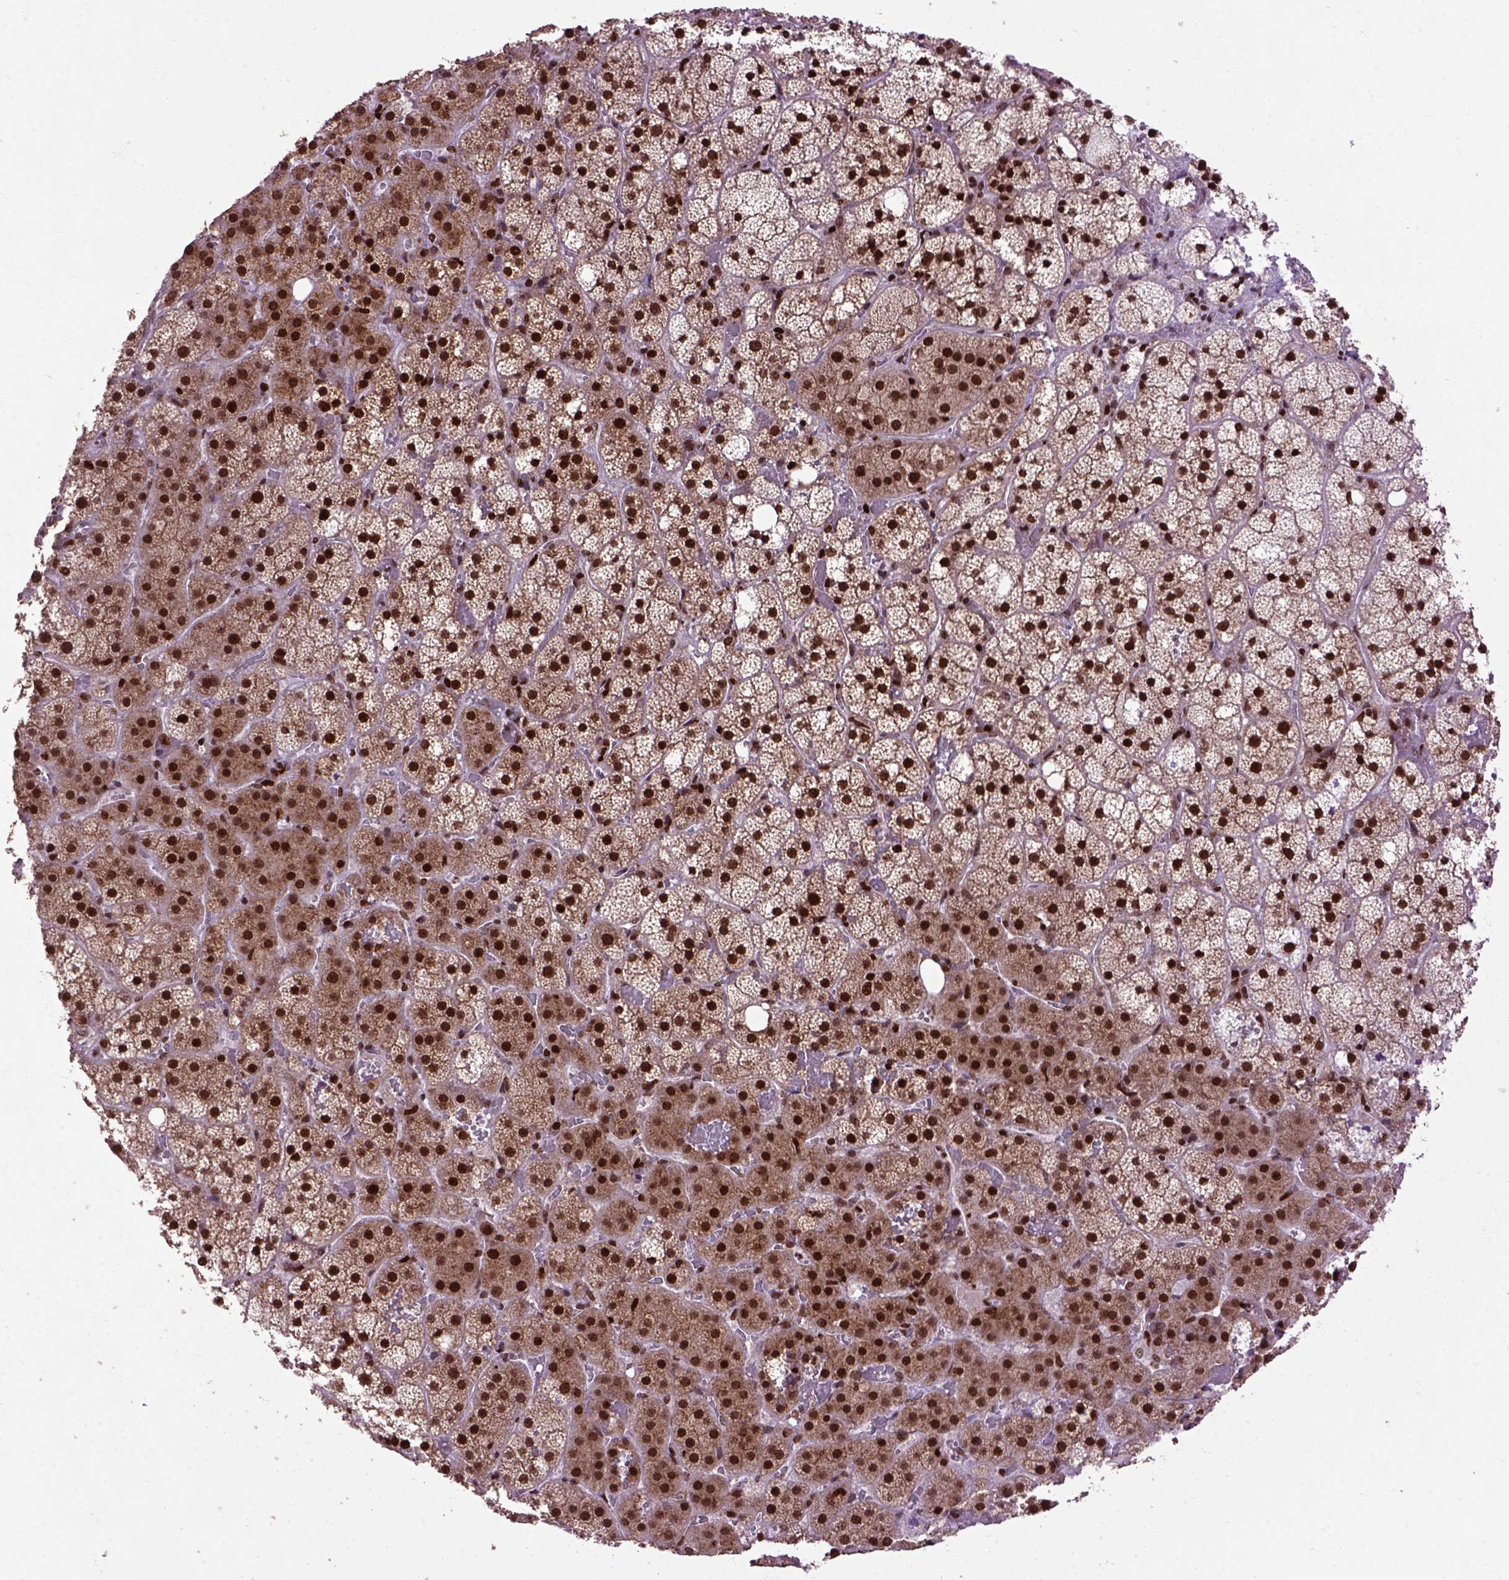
{"staining": {"intensity": "strong", "quantity": ">75%", "location": "nuclear"}, "tissue": "adrenal gland", "cell_type": "Glandular cells", "image_type": "normal", "snomed": [{"axis": "morphology", "description": "Normal tissue, NOS"}, {"axis": "topography", "description": "Adrenal gland"}], "caption": "Immunohistochemistry (DAB (3,3'-diaminobenzidine)) staining of benign human adrenal gland shows strong nuclear protein expression in approximately >75% of glandular cells. (DAB IHC, brown staining for protein, blue staining for nuclei).", "gene": "CELF1", "patient": {"sex": "male", "age": 53}}